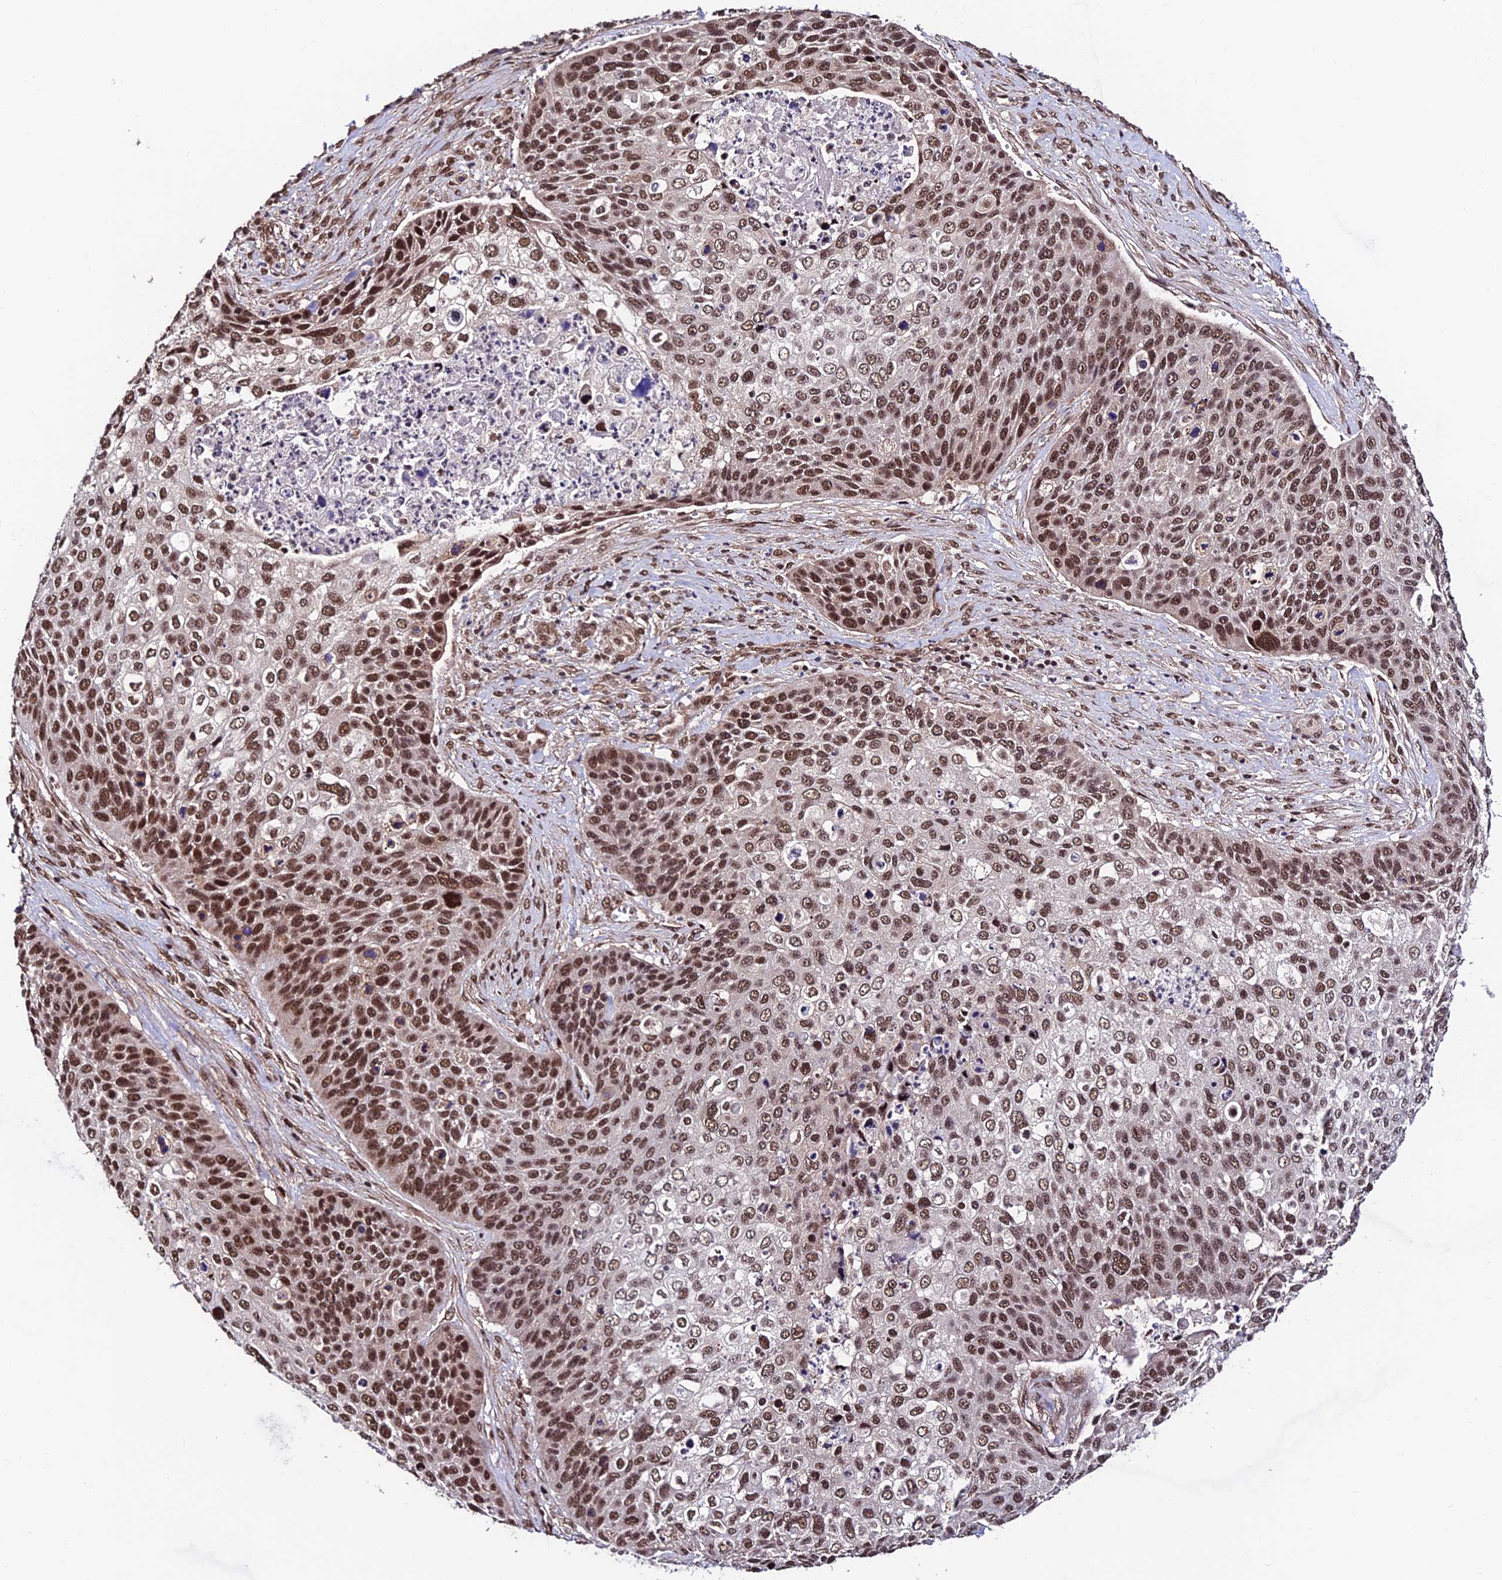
{"staining": {"intensity": "strong", "quantity": ">75%", "location": "nuclear"}, "tissue": "skin cancer", "cell_type": "Tumor cells", "image_type": "cancer", "snomed": [{"axis": "morphology", "description": "Basal cell carcinoma"}, {"axis": "topography", "description": "Skin"}], "caption": "A micrograph of human basal cell carcinoma (skin) stained for a protein reveals strong nuclear brown staining in tumor cells.", "gene": "RBM42", "patient": {"sex": "female", "age": 74}}